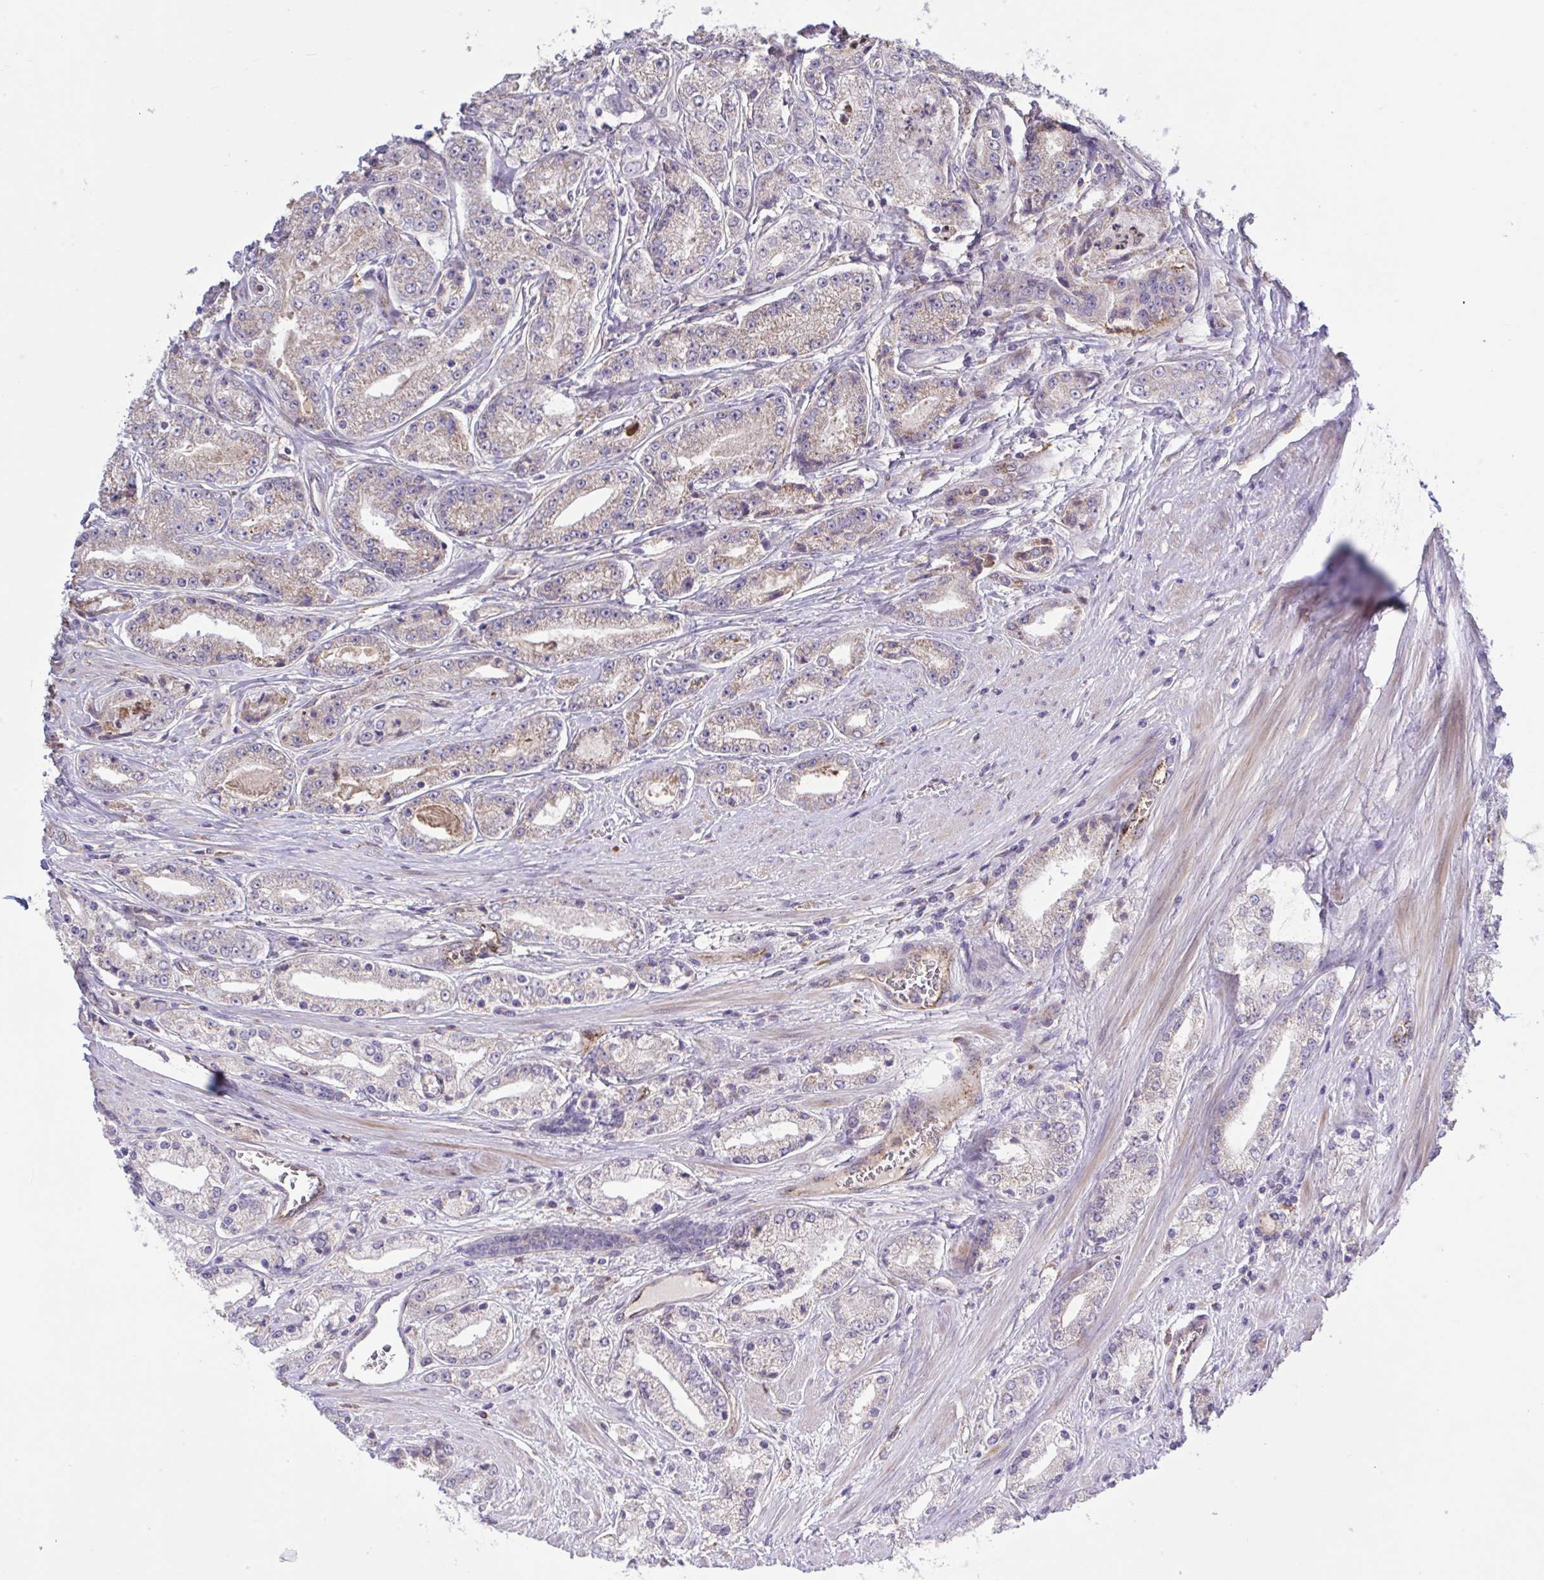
{"staining": {"intensity": "weak", "quantity": "25%-75%", "location": "cytoplasmic/membranous"}, "tissue": "prostate cancer", "cell_type": "Tumor cells", "image_type": "cancer", "snomed": [{"axis": "morphology", "description": "Adenocarcinoma, High grade"}, {"axis": "topography", "description": "Prostate"}], "caption": "Prostate adenocarcinoma (high-grade) was stained to show a protein in brown. There is low levels of weak cytoplasmic/membranous expression in approximately 25%-75% of tumor cells.", "gene": "CD101", "patient": {"sex": "male", "age": 66}}